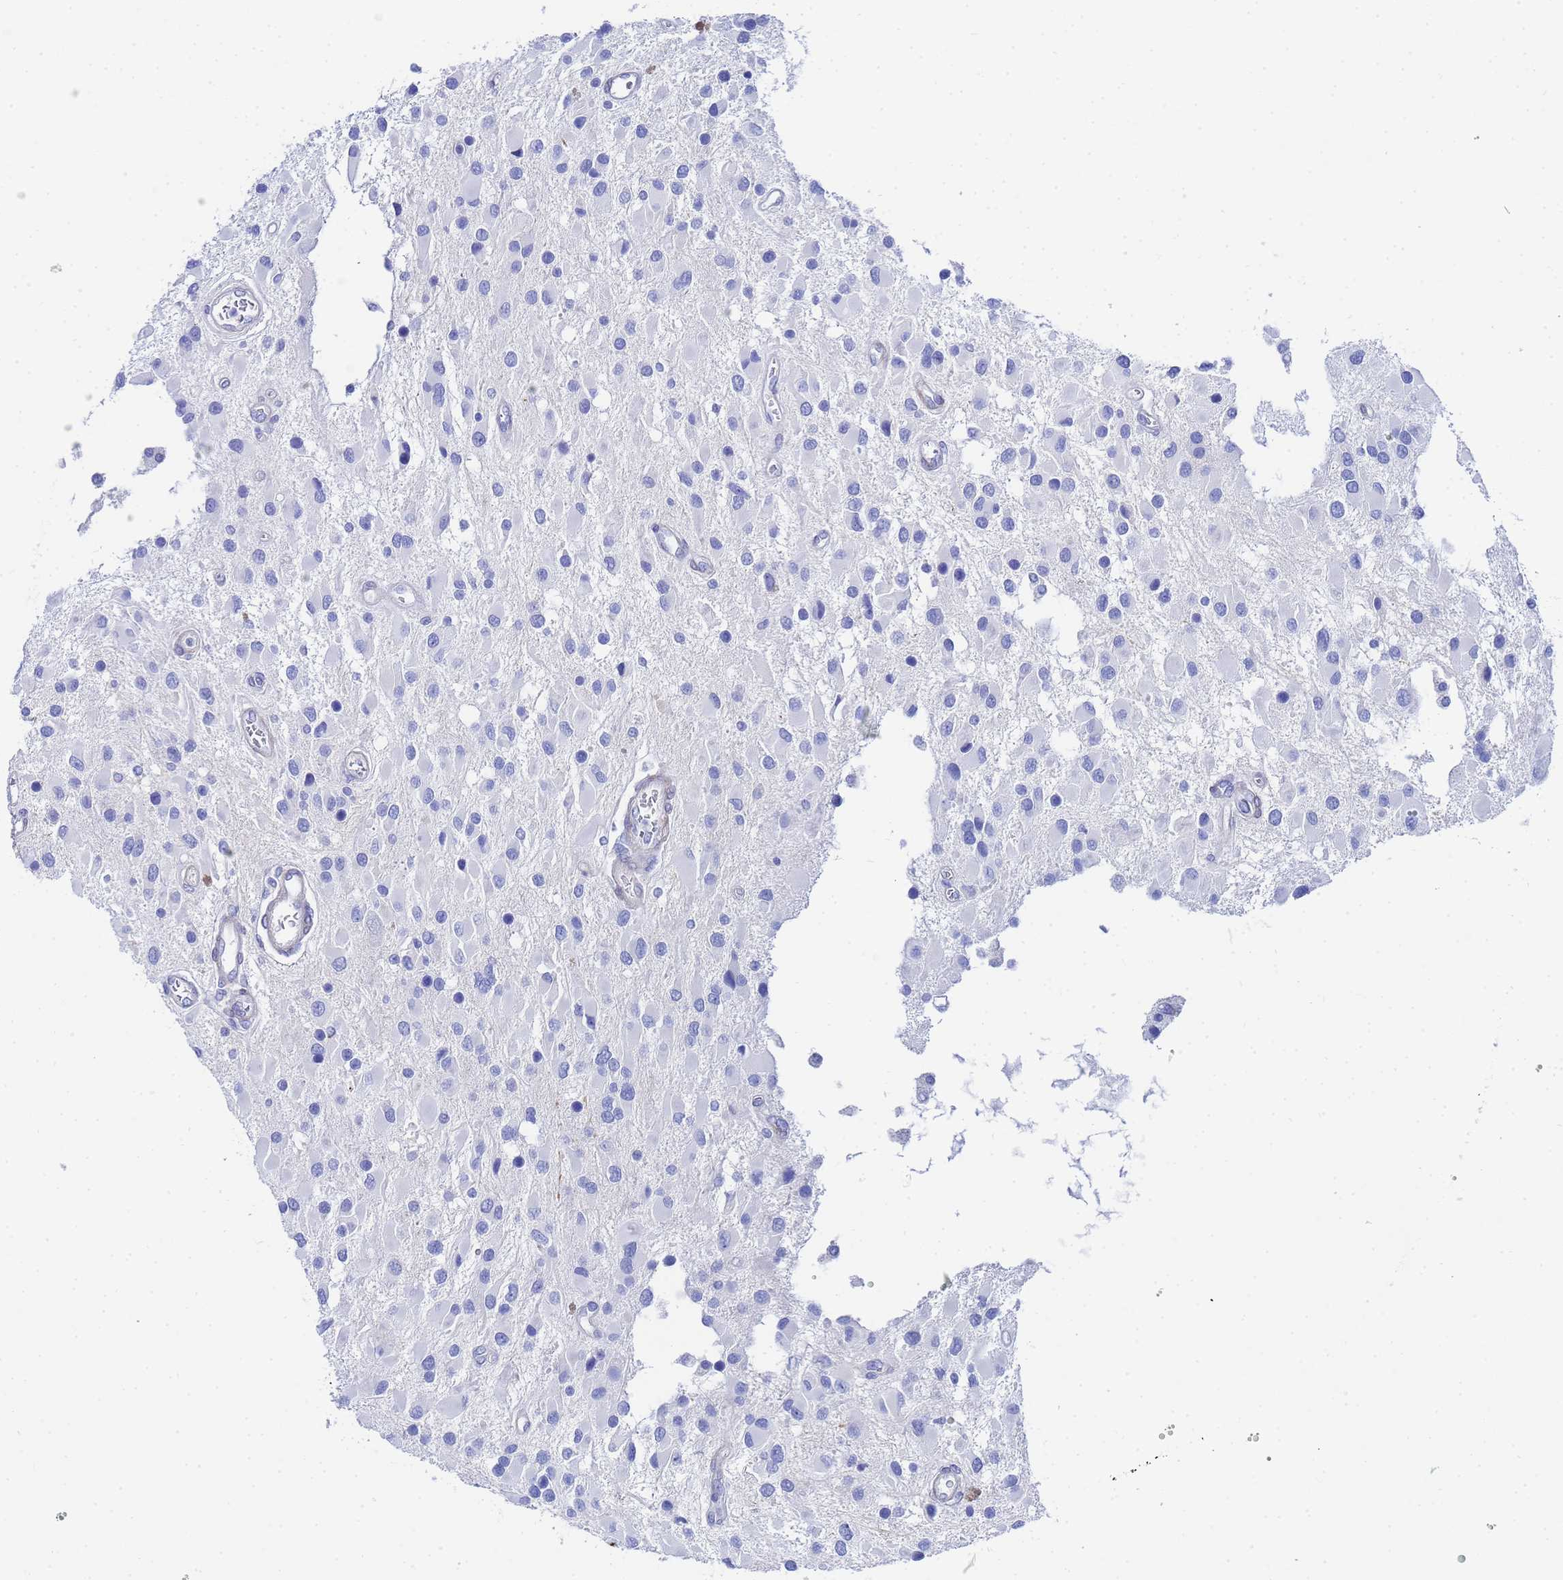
{"staining": {"intensity": "negative", "quantity": "none", "location": "none"}, "tissue": "glioma", "cell_type": "Tumor cells", "image_type": "cancer", "snomed": [{"axis": "morphology", "description": "Glioma, malignant, High grade"}, {"axis": "topography", "description": "Brain"}], "caption": "High power microscopy micrograph of an immunohistochemistry (IHC) histopathology image of high-grade glioma (malignant), revealing no significant staining in tumor cells. (Stains: DAB immunohistochemistry (IHC) with hematoxylin counter stain, Microscopy: brightfield microscopy at high magnification).", "gene": "ZNF26", "patient": {"sex": "male", "age": 53}}